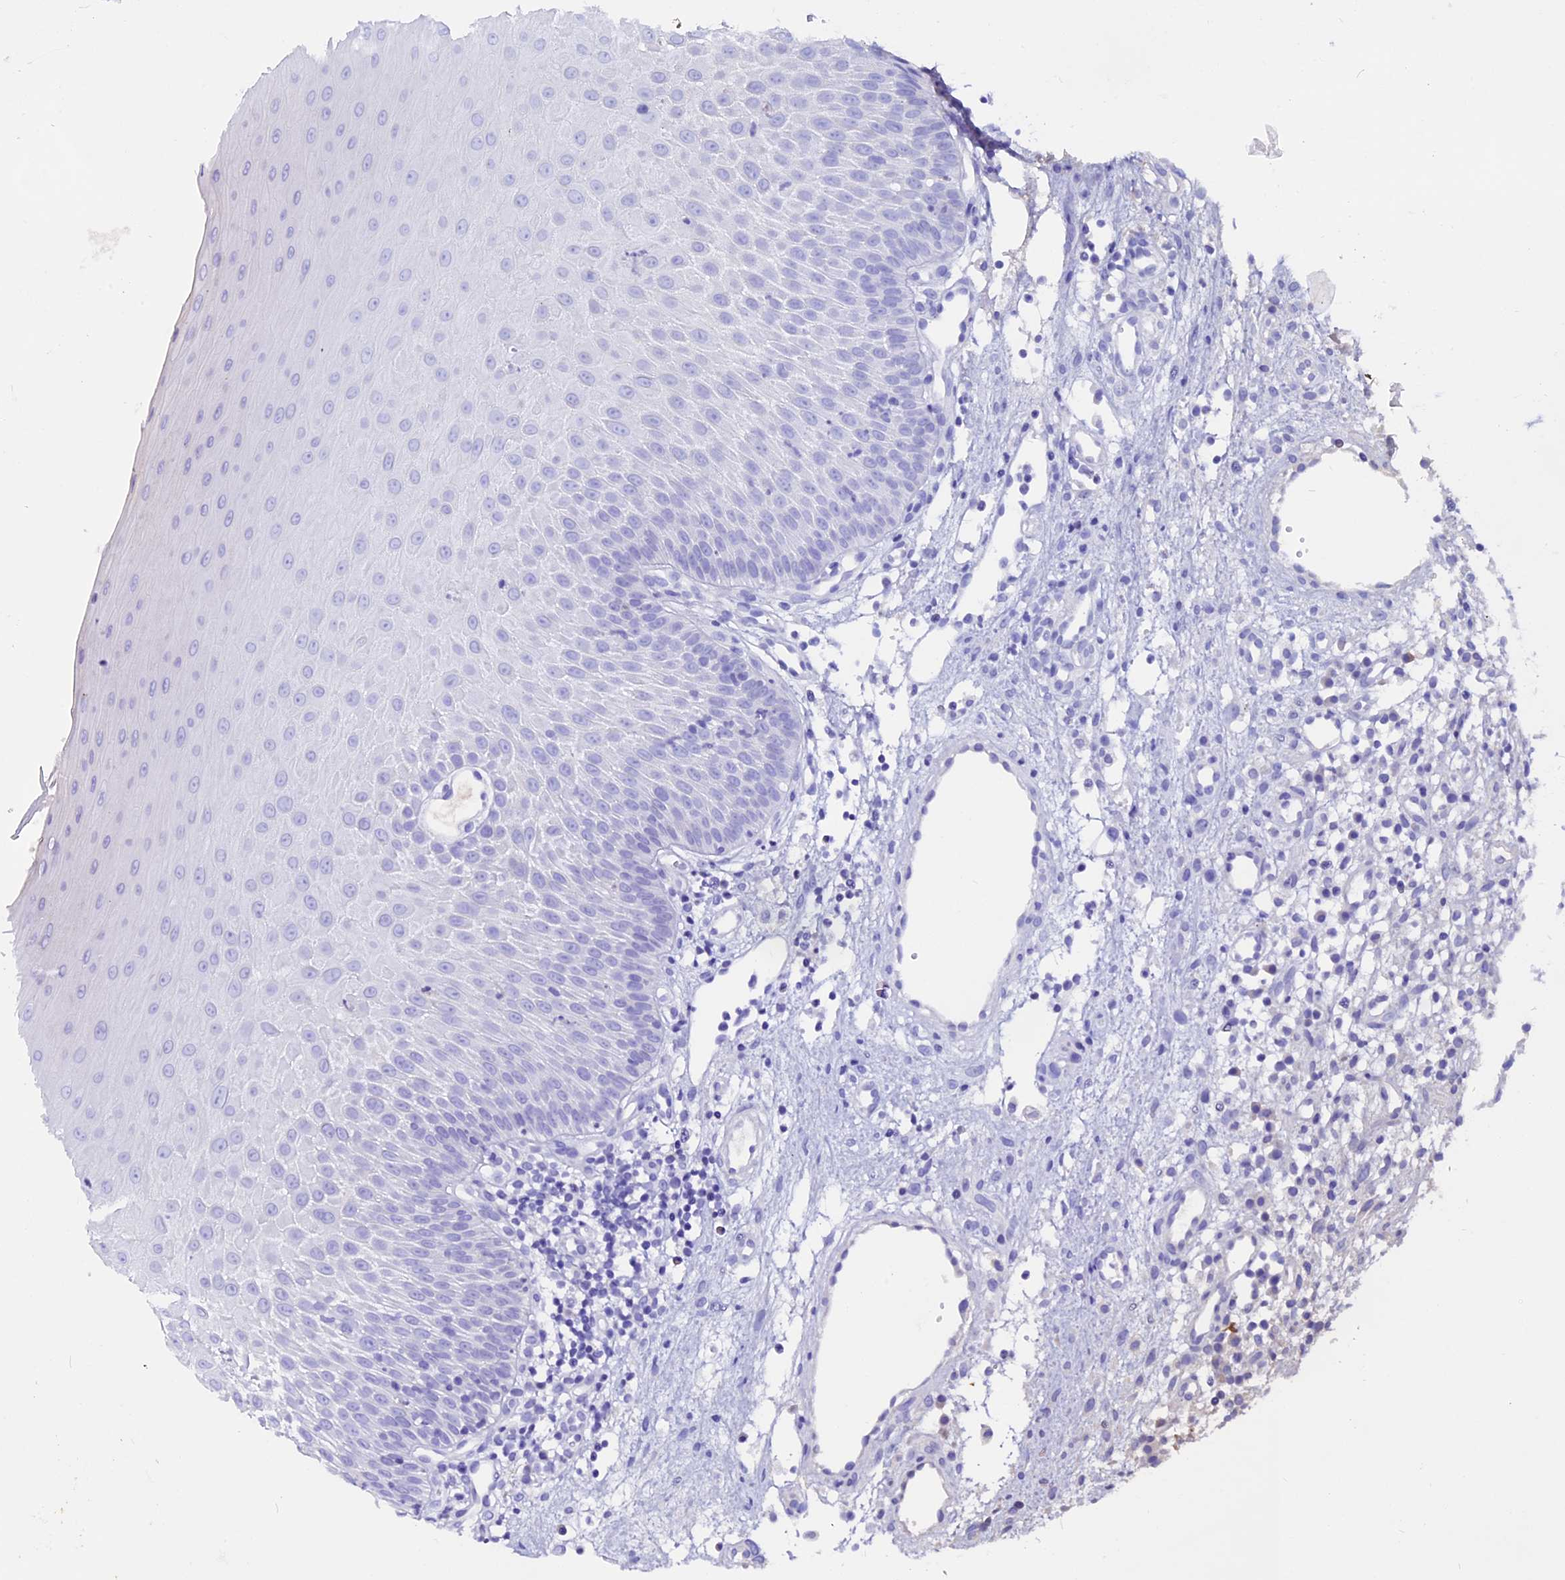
{"staining": {"intensity": "negative", "quantity": "none", "location": "none"}, "tissue": "oral mucosa", "cell_type": "Squamous epithelial cells", "image_type": "normal", "snomed": [{"axis": "morphology", "description": "Normal tissue, NOS"}, {"axis": "topography", "description": "Oral tissue"}], "caption": "A high-resolution histopathology image shows immunohistochemistry staining of benign oral mucosa, which displays no significant expression in squamous epithelial cells. (DAB immunohistochemistry visualized using brightfield microscopy, high magnification).", "gene": "CCBE1", "patient": {"sex": "female", "age": 13}}